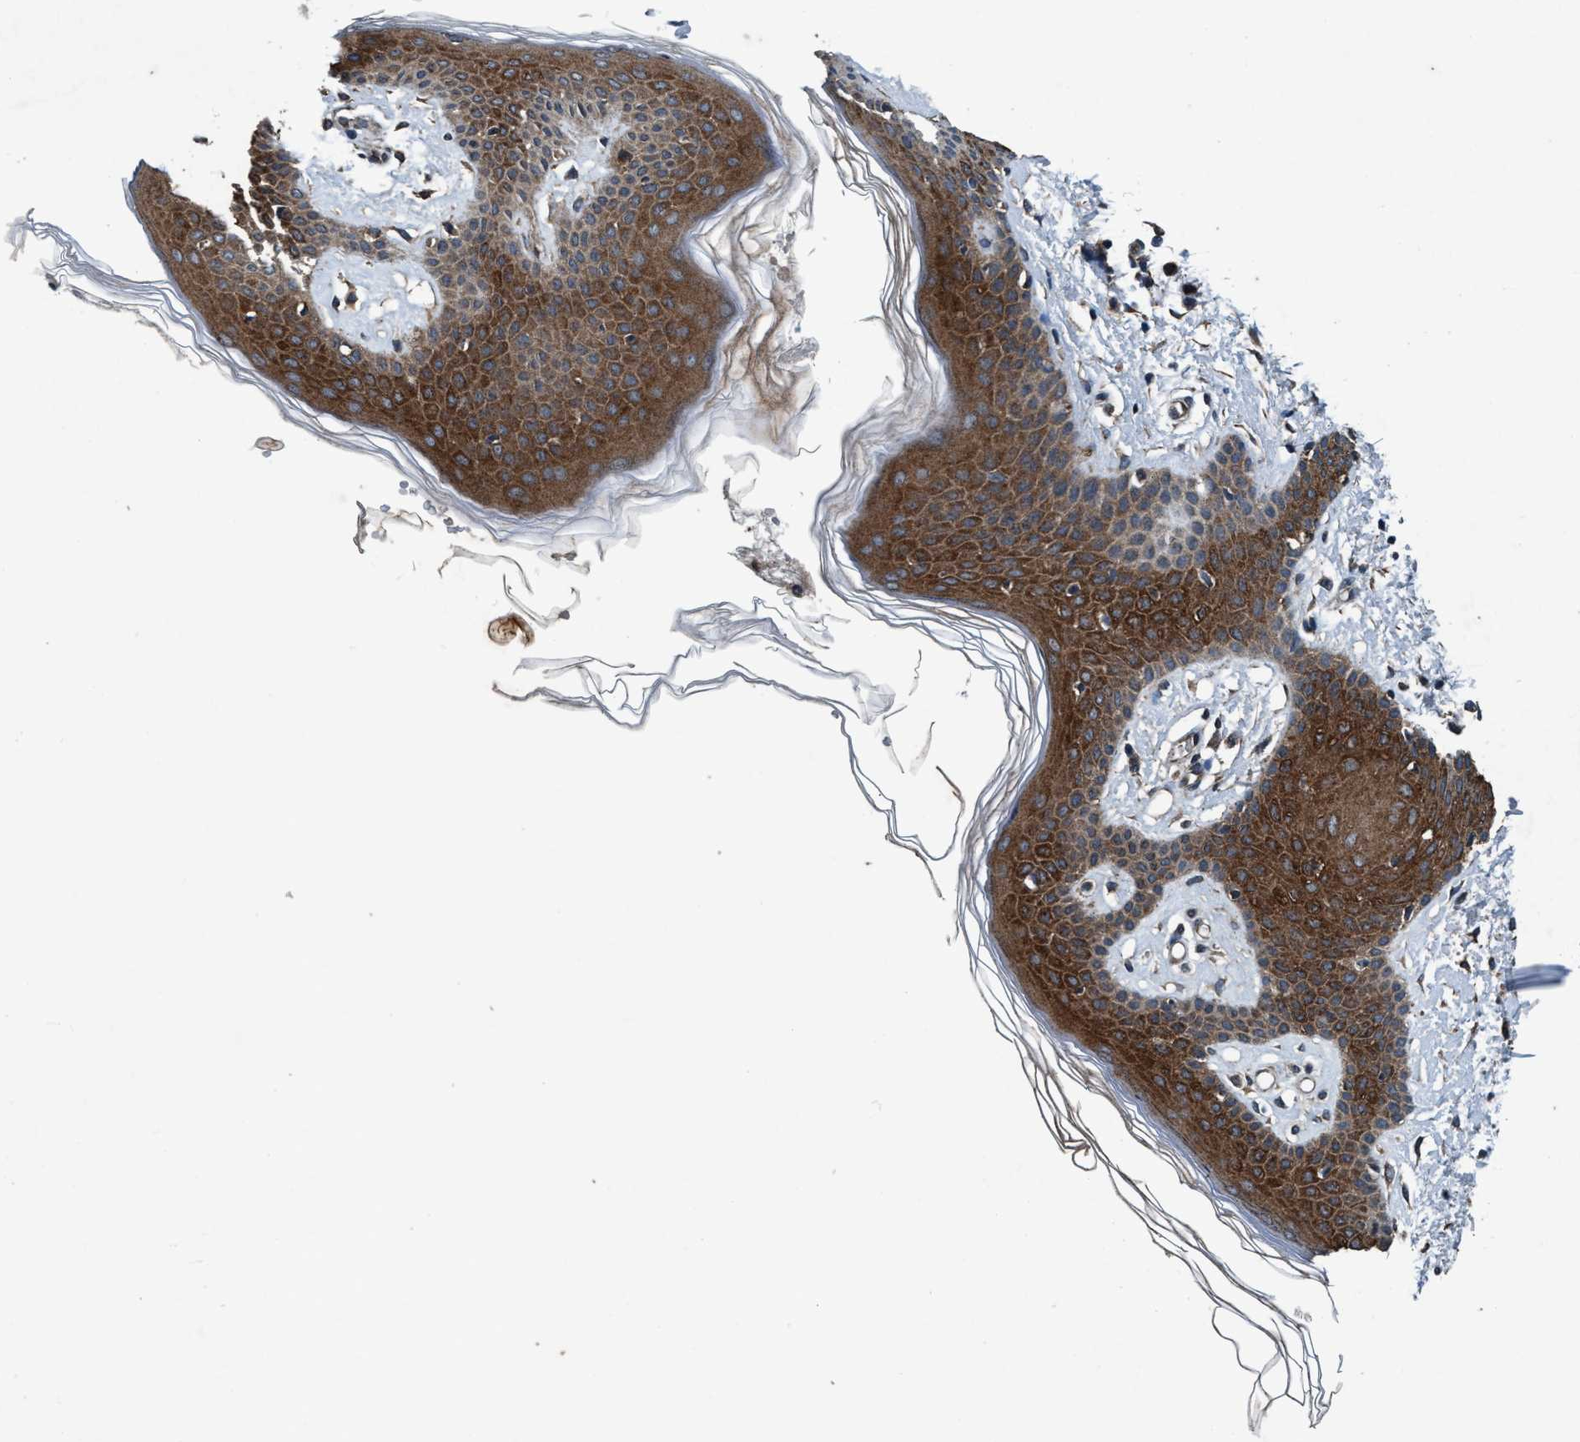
{"staining": {"intensity": "strong", "quantity": ">75%", "location": "cytoplasmic/membranous"}, "tissue": "skin cancer", "cell_type": "Tumor cells", "image_type": "cancer", "snomed": [{"axis": "morphology", "description": "Normal tissue, NOS"}, {"axis": "morphology", "description": "Basal cell carcinoma"}, {"axis": "topography", "description": "Skin"}], "caption": "A photomicrograph of basal cell carcinoma (skin) stained for a protein exhibits strong cytoplasmic/membranous brown staining in tumor cells. The protein of interest is stained brown, and the nuclei are stained in blue (DAB (3,3'-diaminobenzidine) IHC with brightfield microscopy, high magnification).", "gene": "AKT1S1", "patient": {"sex": "female", "age": 69}}